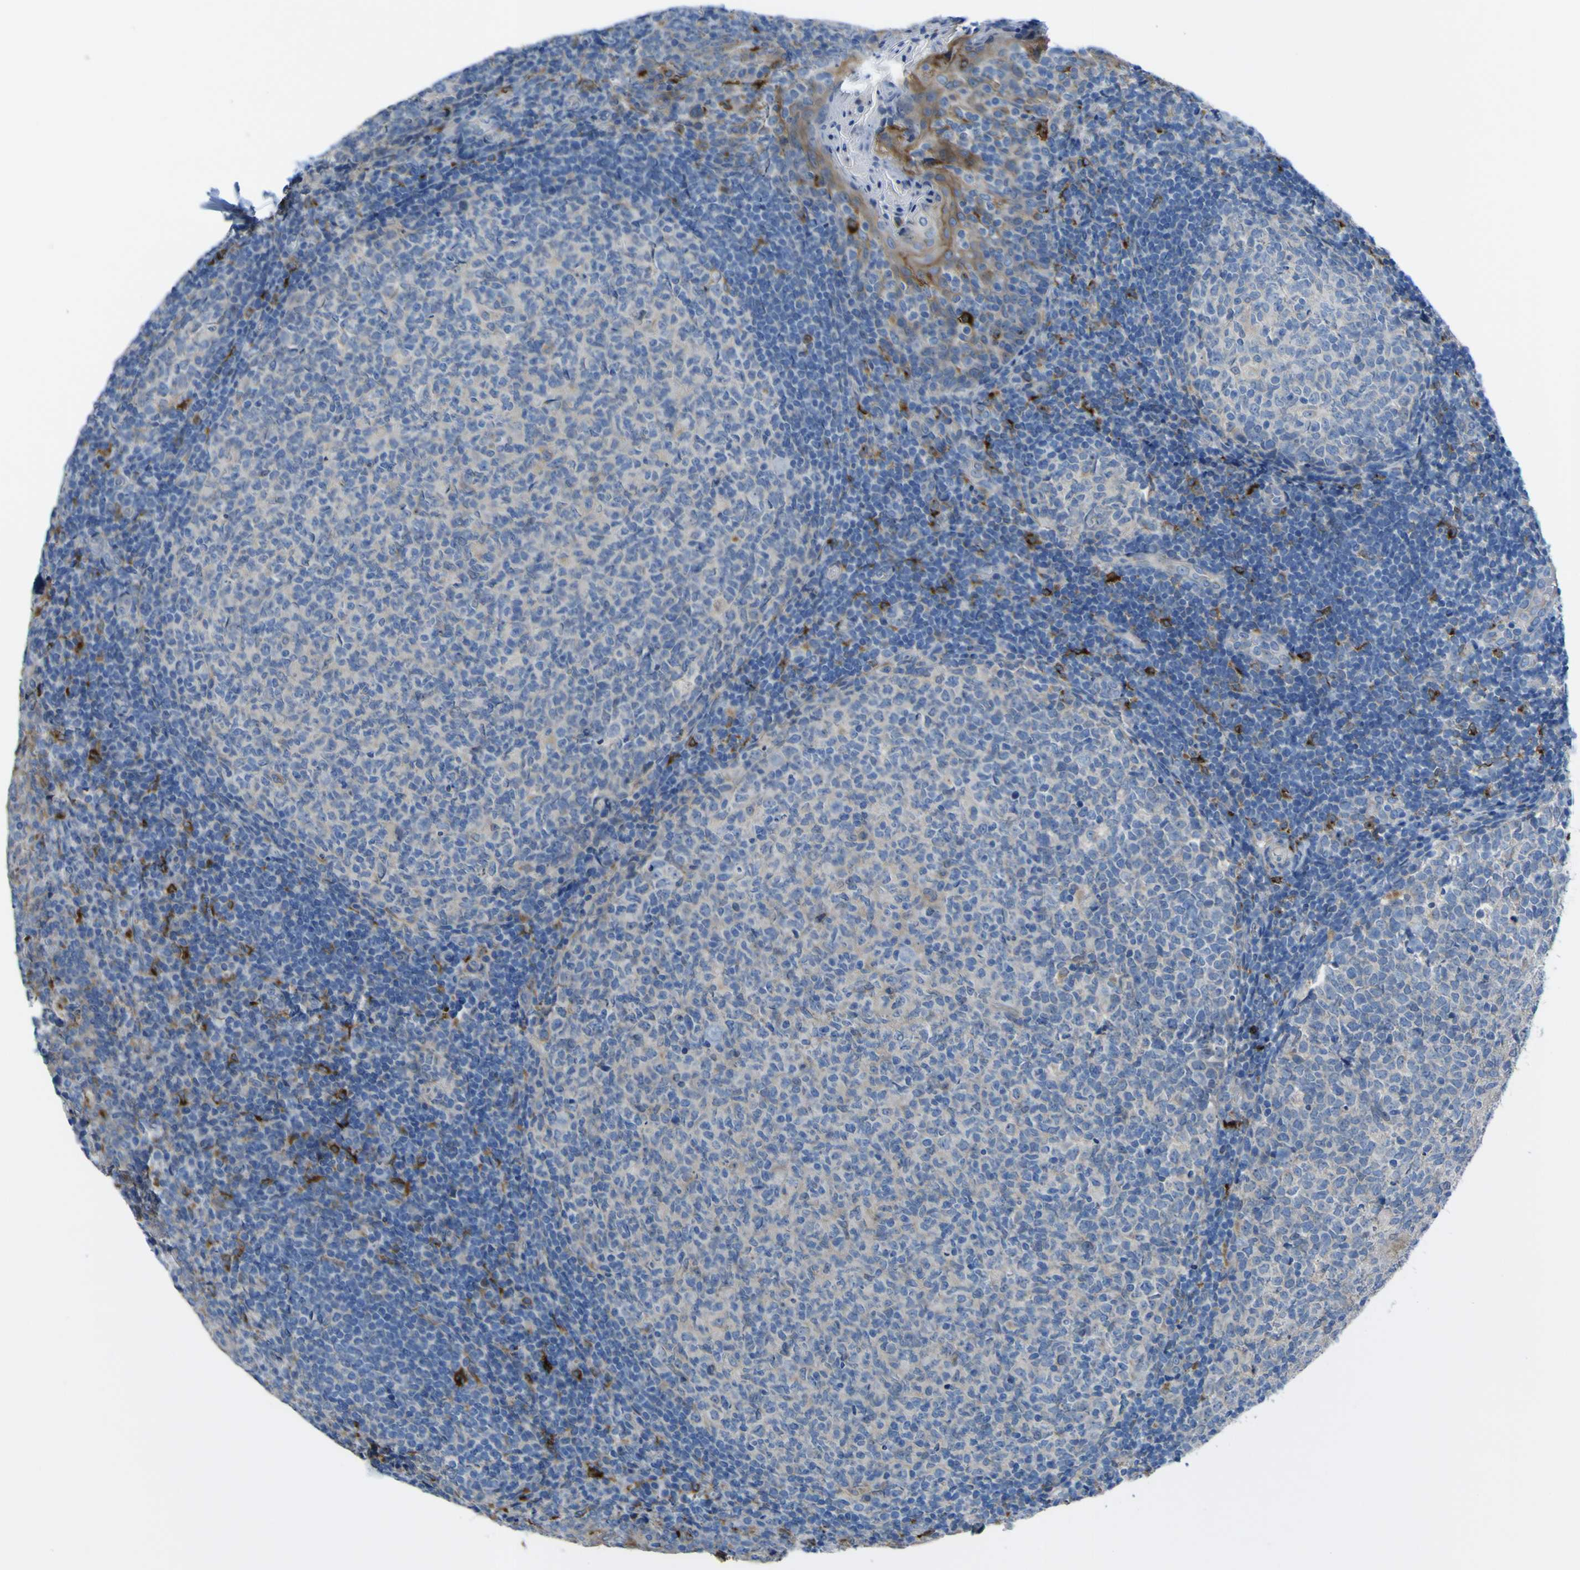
{"staining": {"intensity": "negative", "quantity": "none", "location": "none"}, "tissue": "tonsil", "cell_type": "Germinal center cells", "image_type": "normal", "snomed": [{"axis": "morphology", "description": "Normal tissue, NOS"}, {"axis": "topography", "description": "Tonsil"}], "caption": "Germinal center cells are negative for protein expression in benign human tonsil. (DAB IHC, high magnification).", "gene": "CST3", "patient": {"sex": "female", "age": 19}}